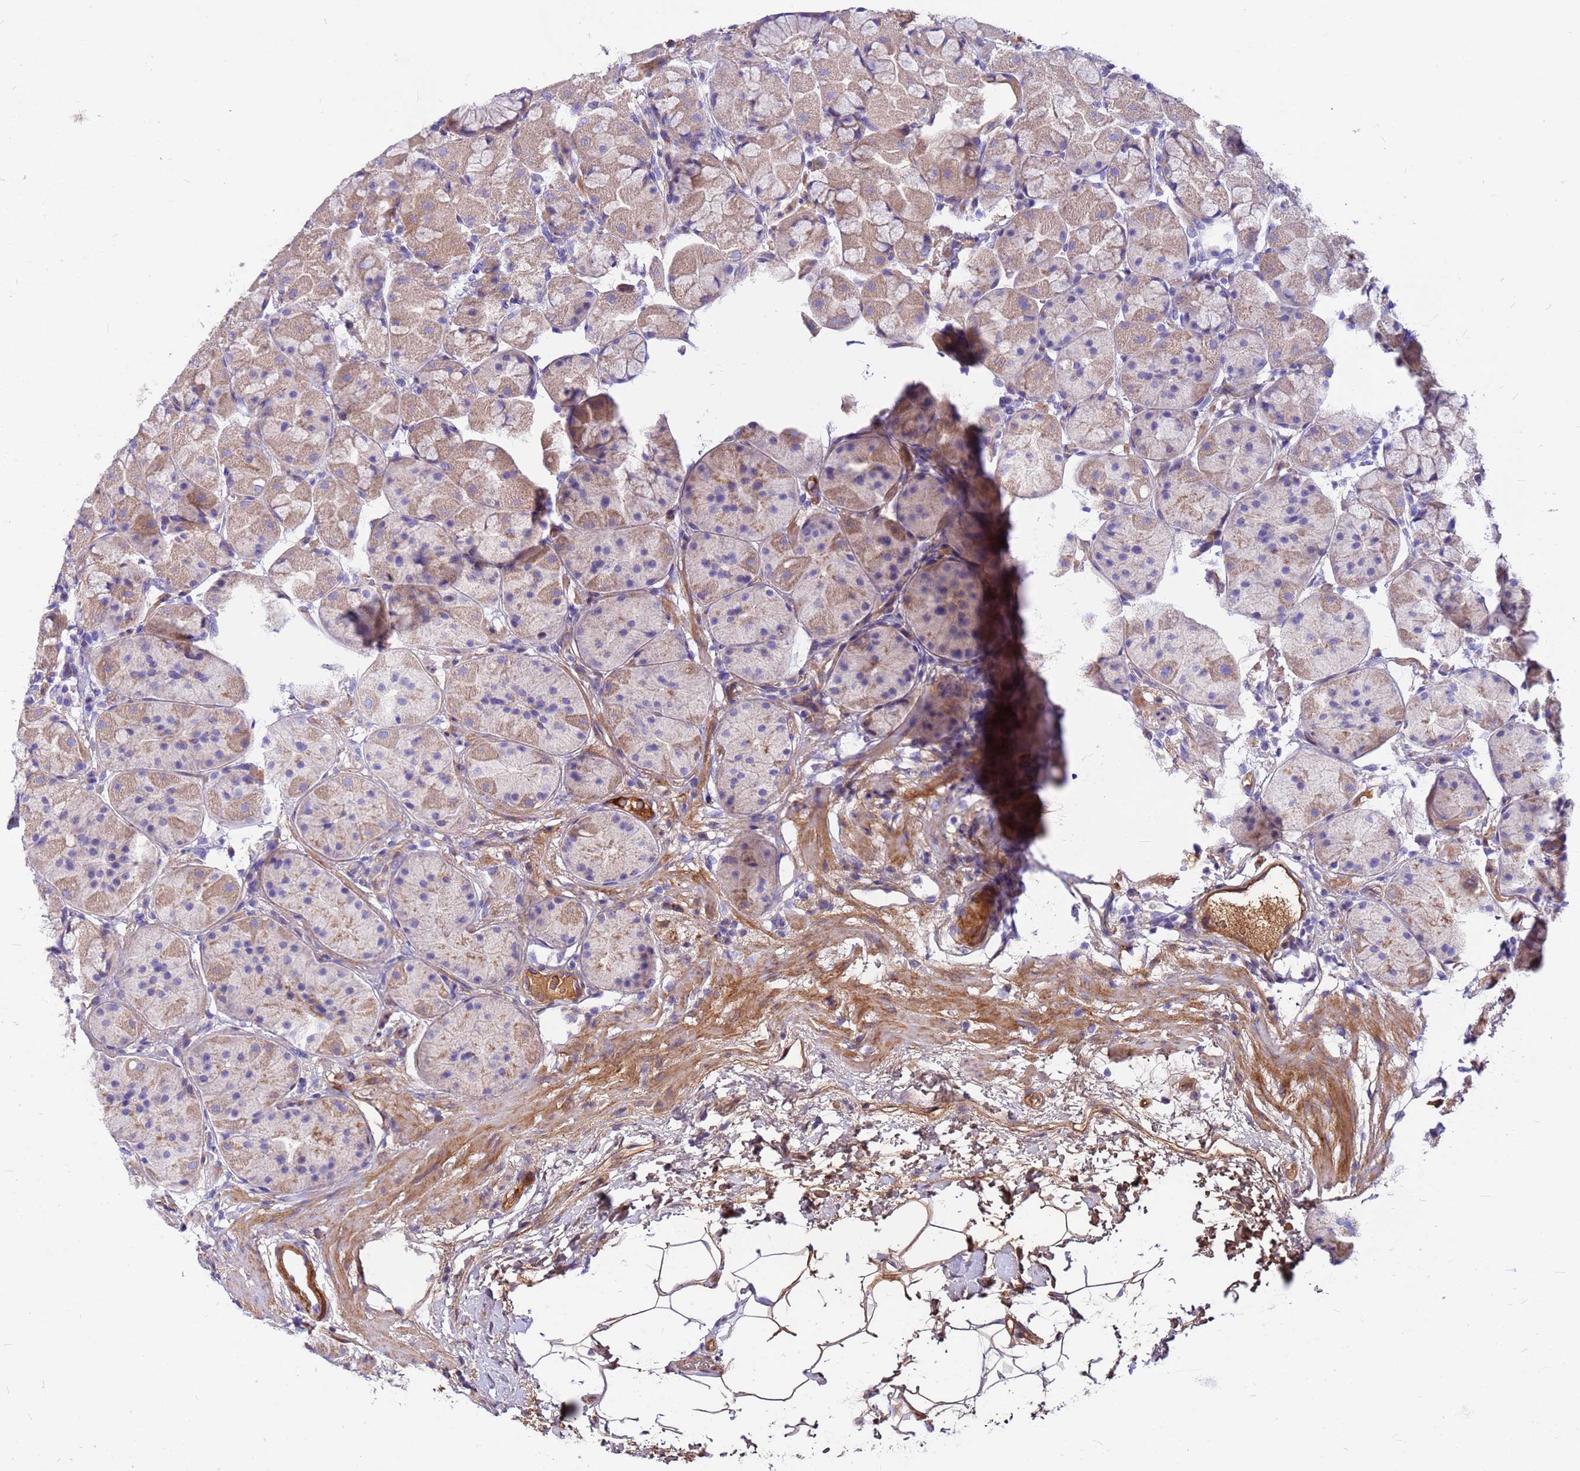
{"staining": {"intensity": "strong", "quantity": "<25%", "location": "cytoplasmic/membranous"}, "tissue": "stomach", "cell_type": "Glandular cells", "image_type": "normal", "snomed": [{"axis": "morphology", "description": "Normal tissue, NOS"}, {"axis": "topography", "description": "Stomach"}], "caption": "A brown stain highlights strong cytoplasmic/membranous staining of a protein in glandular cells of benign human stomach.", "gene": "CRHBP", "patient": {"sex": "male", "age": 57}}